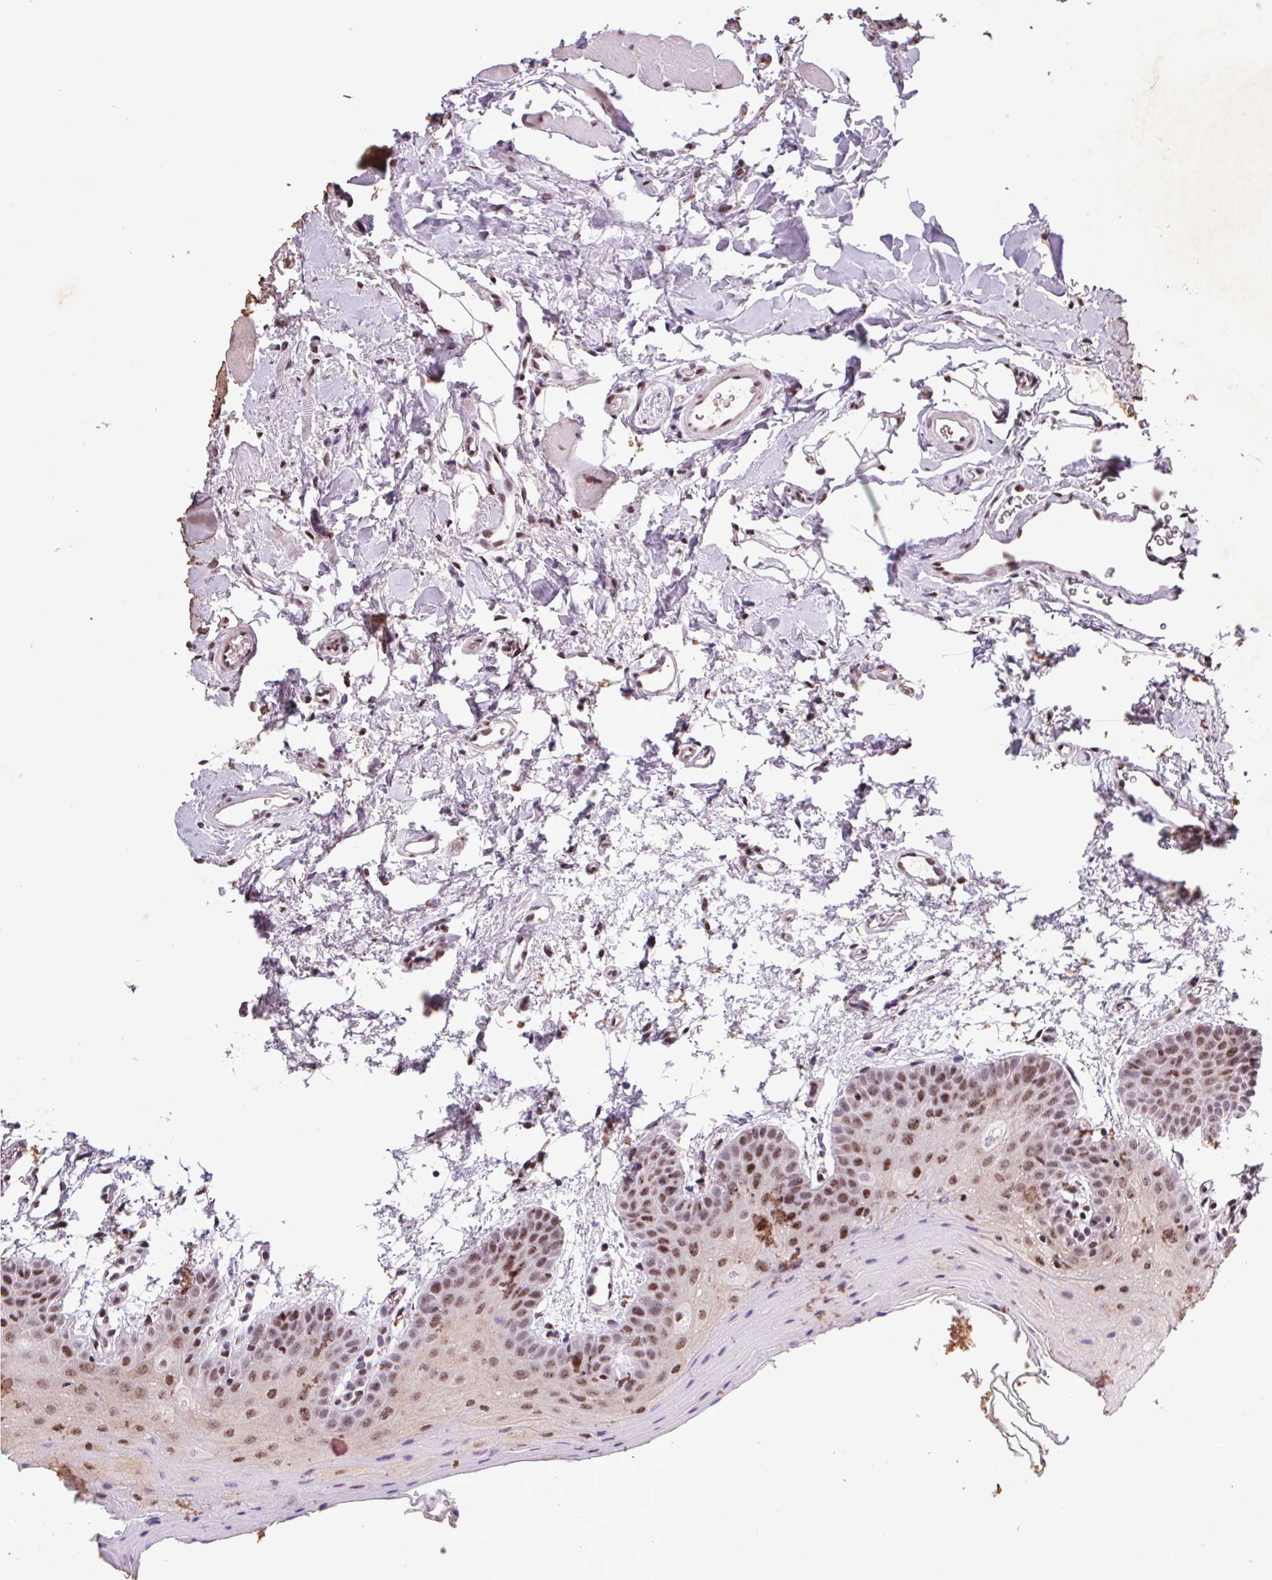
{"staining": {"intensity": "strong", "quantity": ">75%", "location": "nuclear"}, "tissue": "oral mucosa", "cell_type": "Squamous epithelial cells", "image_type": "normal", "snomed": [{"axis": "morphology", "description": "Normal tissue, NOS"}, {"axis": "morphology", "description": "Squamous cell carcinoma, NOS"}, {"axis": "topography", "description": "Oral tissue"}, {"axis": "topography", "description": "Head-Neck"}], "caption": "Protein expression analysis of unremarkable human oral mucosa reveals strong nuclear expression in about >75% of squamous epithelial cells.", "gene": "LDLRAD4", "patient": {"sex": "female", "age": 50}}